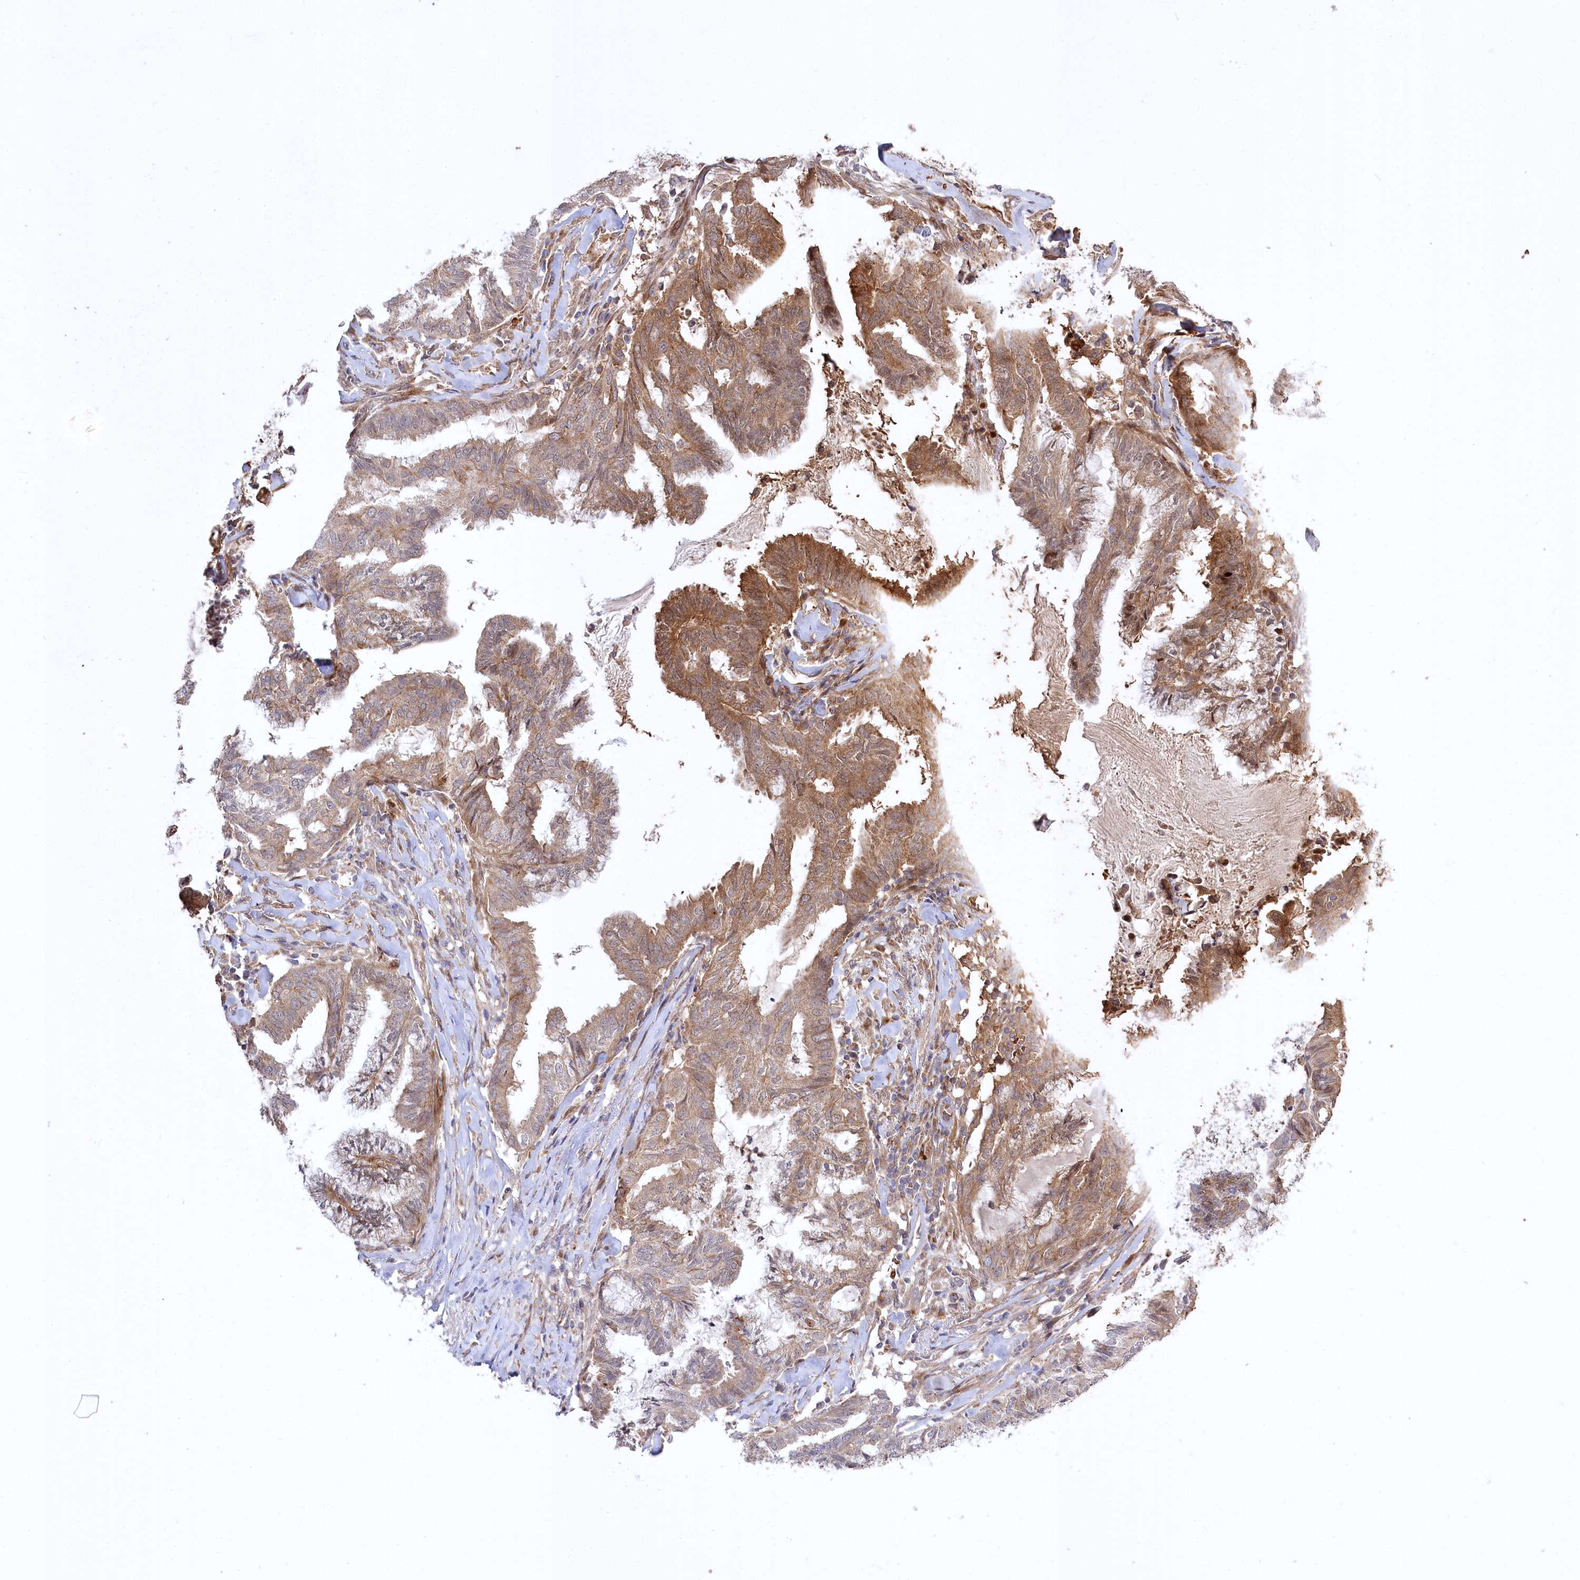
{"staining": {"intensity": "moderate", "quantity": "25%-75%", "location": "cytoplasmic/membranous"}, "tissue": "endometrial cancer", "cell_type": "Tumor cells", "image_type": "cancer", "snomed": [{"axis": "morphology", "description": "Adenocarcinoma, NOS"}, {"axis": "topography", "description": "Endometrium"}], "caption": "Protein staining by IHC shows moderate cytoplasmic/membranous positivity in about 25%-75% of tumor cells in endometrial cancer.", "gene": "TRUB1", "patient": {"sex": "female", "age": 86}}